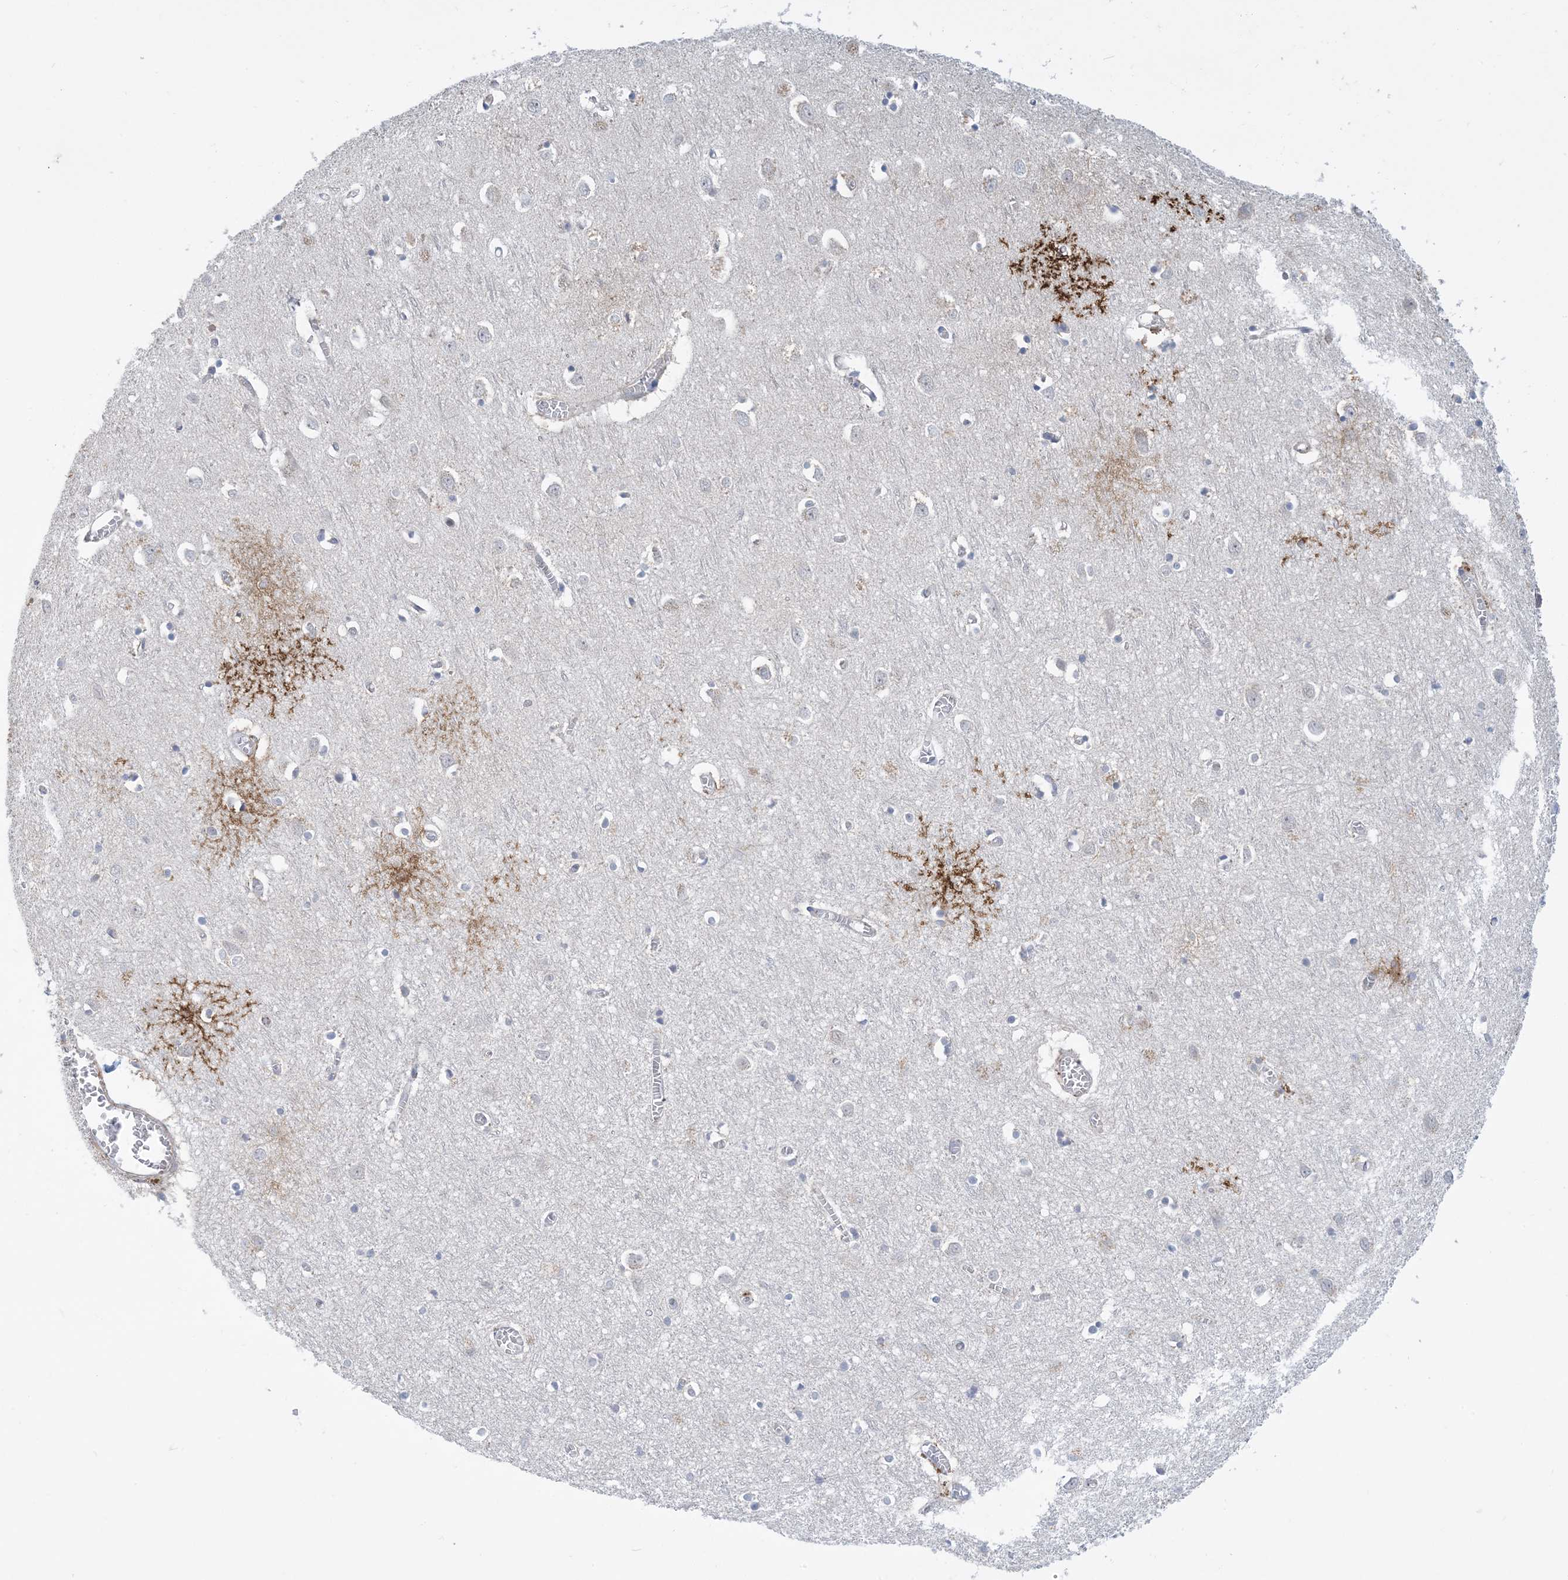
{"staining": {"intensity": "negative", "quantity": "none", "location": "none"}, "tissue": "cerebral cortex", "cell_type": "Endothelial cells", "image_type": "normal", "snomed": [{"axis": "morphology", "description": "Normal tissue, NOS"}, {"axis": "topography", "description": "Cerebral cortex"}], "caption": "Immunohistochemistry image of unremarkable human cerebral cortex stained for a protein (brown), which reveals no staining in endothelial cells.", "gene": "AOC1", "patient": {"sex": "female", "age": 64}}